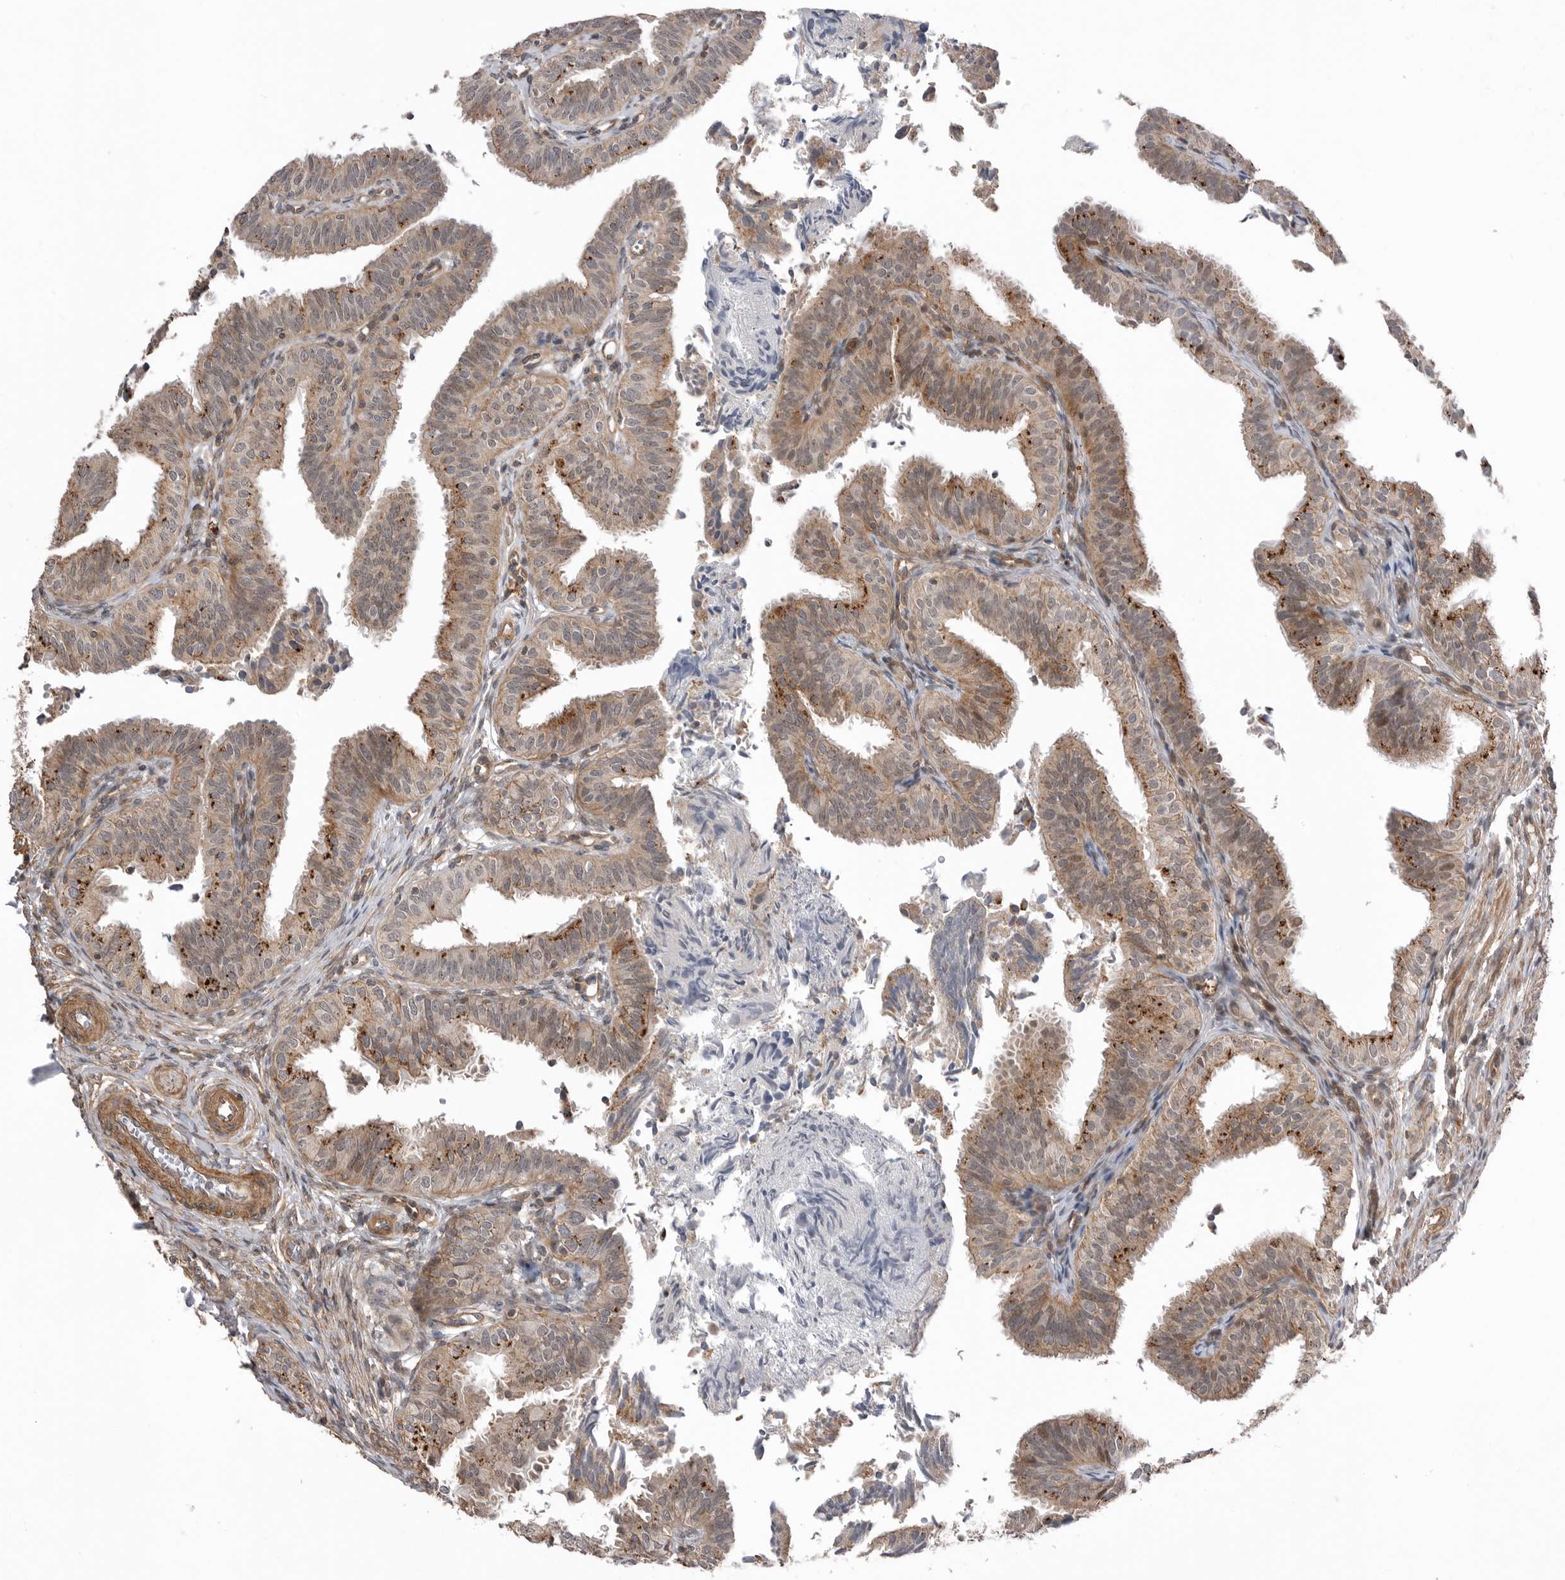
{"staining": {"intensity": "moderate", "quantity": "25%-75%", "location": "cytoplasmic/membranous"}, "tissue": "fallopian tube", "cell_type": "Glandular cells", "image_type": "normal", "snomed": [{"axis": "morphology", "description": "Normal tissue, NOS"}, {"axis": "topography", "description": "Fallopian tube"}], "caption": "The photomicrograph shows staining of benign fallopian tube, revealing moderate cytoplasmic/membranous protein expression (brown color) within glandular cells. Nuclei are stained in blue.", "gene": "PEAK1", "patient": {"sex": "female", "age": 35}}